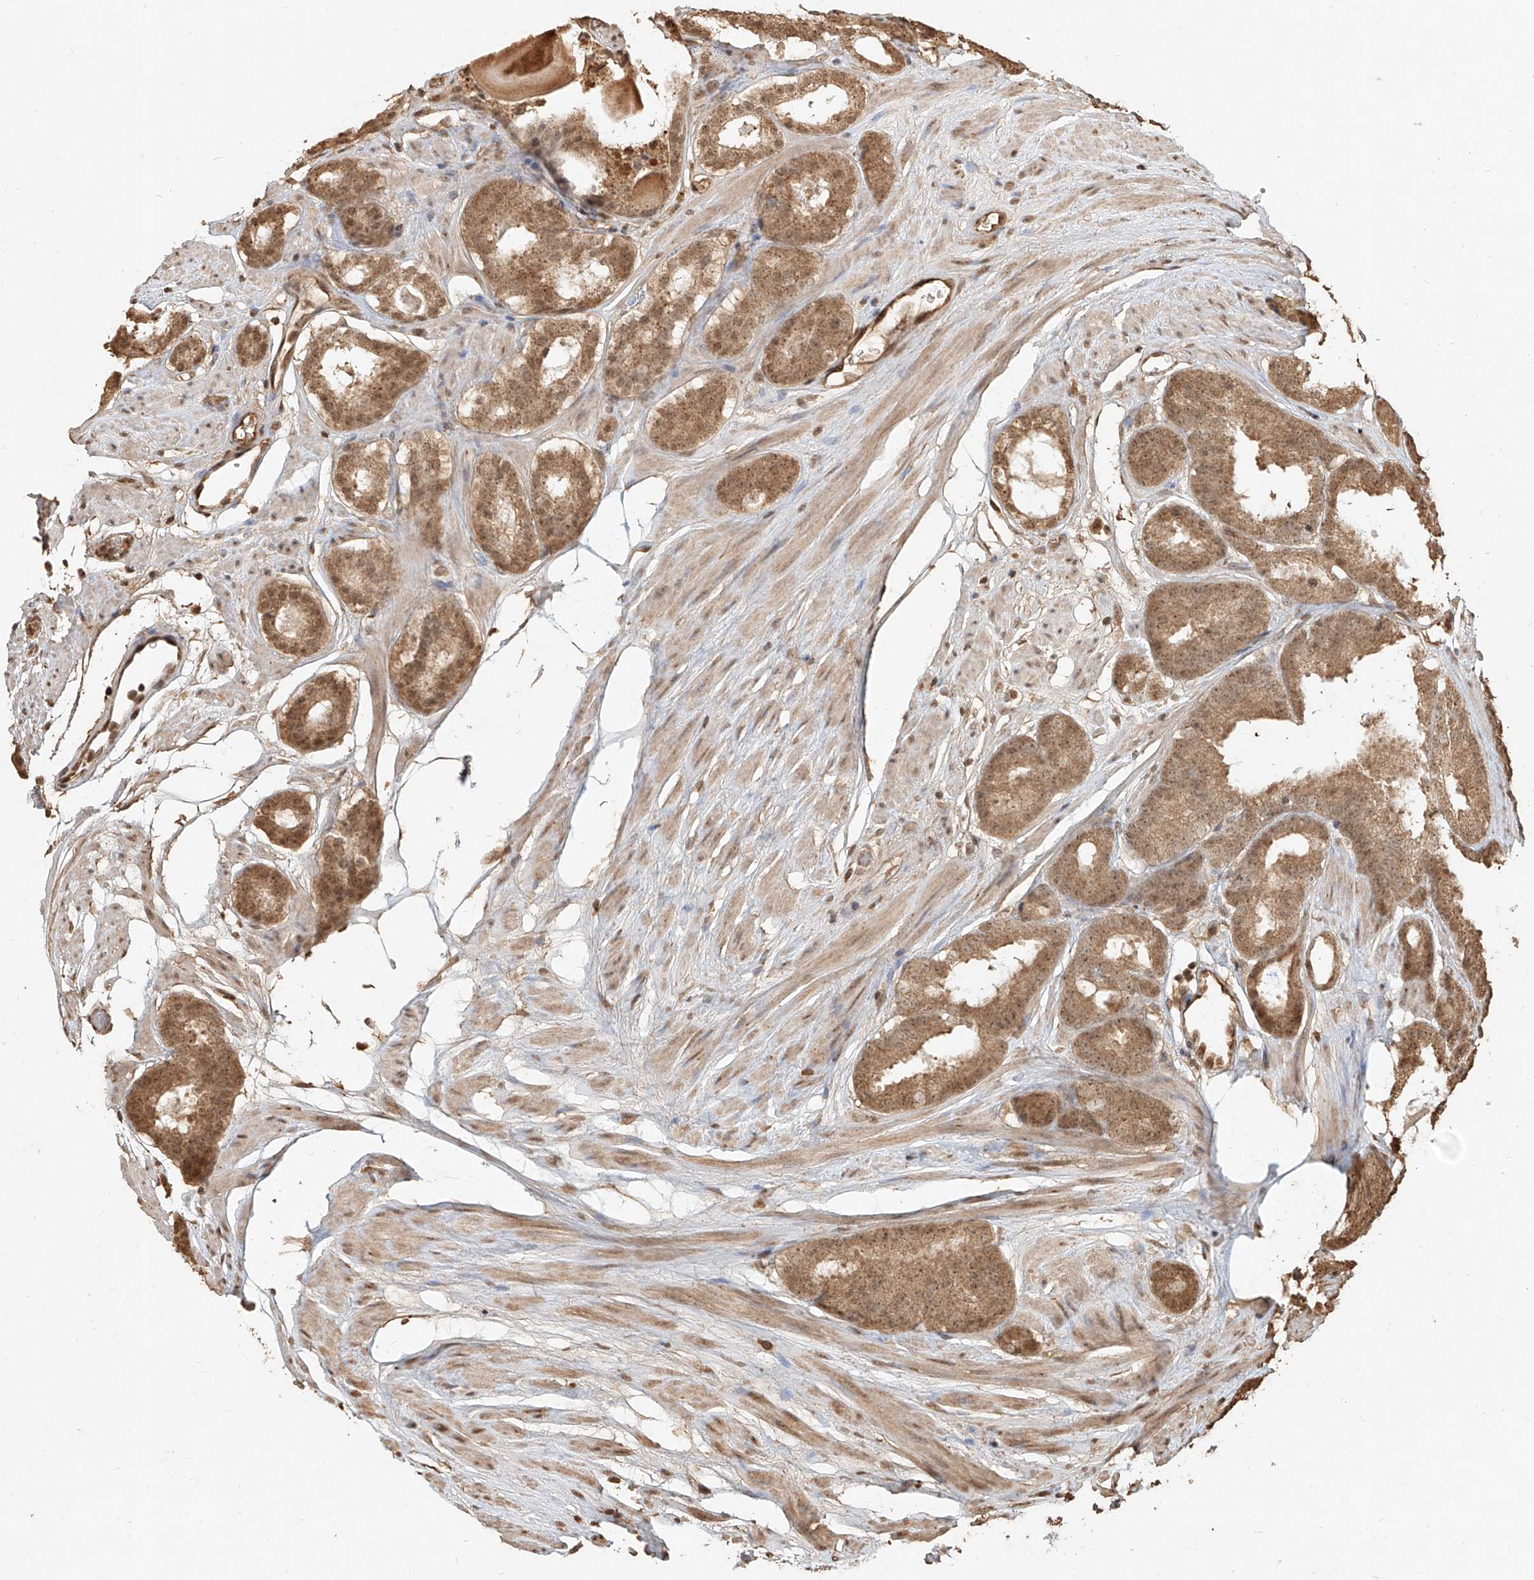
{"staining": {"intensity": "moderate", "quantity": ">75%", "location": "cytoplasmic/membranous,nuclear"}, "tissue": "prostate cancer", "cell_type": "Tumor cells", "image_type": "cancer", "snomed": [{"axis": "morphology", "description": "Adenocarcinoma, Low grade"}, {"axis": "topography", "description": "Prostate"}], "caption": "Brown immunohistochemical staining in prostate low-grade adenocarcinoma exhibits moderate cytoplasmic/membranous and nuclear positivity in about >75% of tumor cells.", "gene": "UBE2K", "patient": {"sex": "male", "age": 69}}